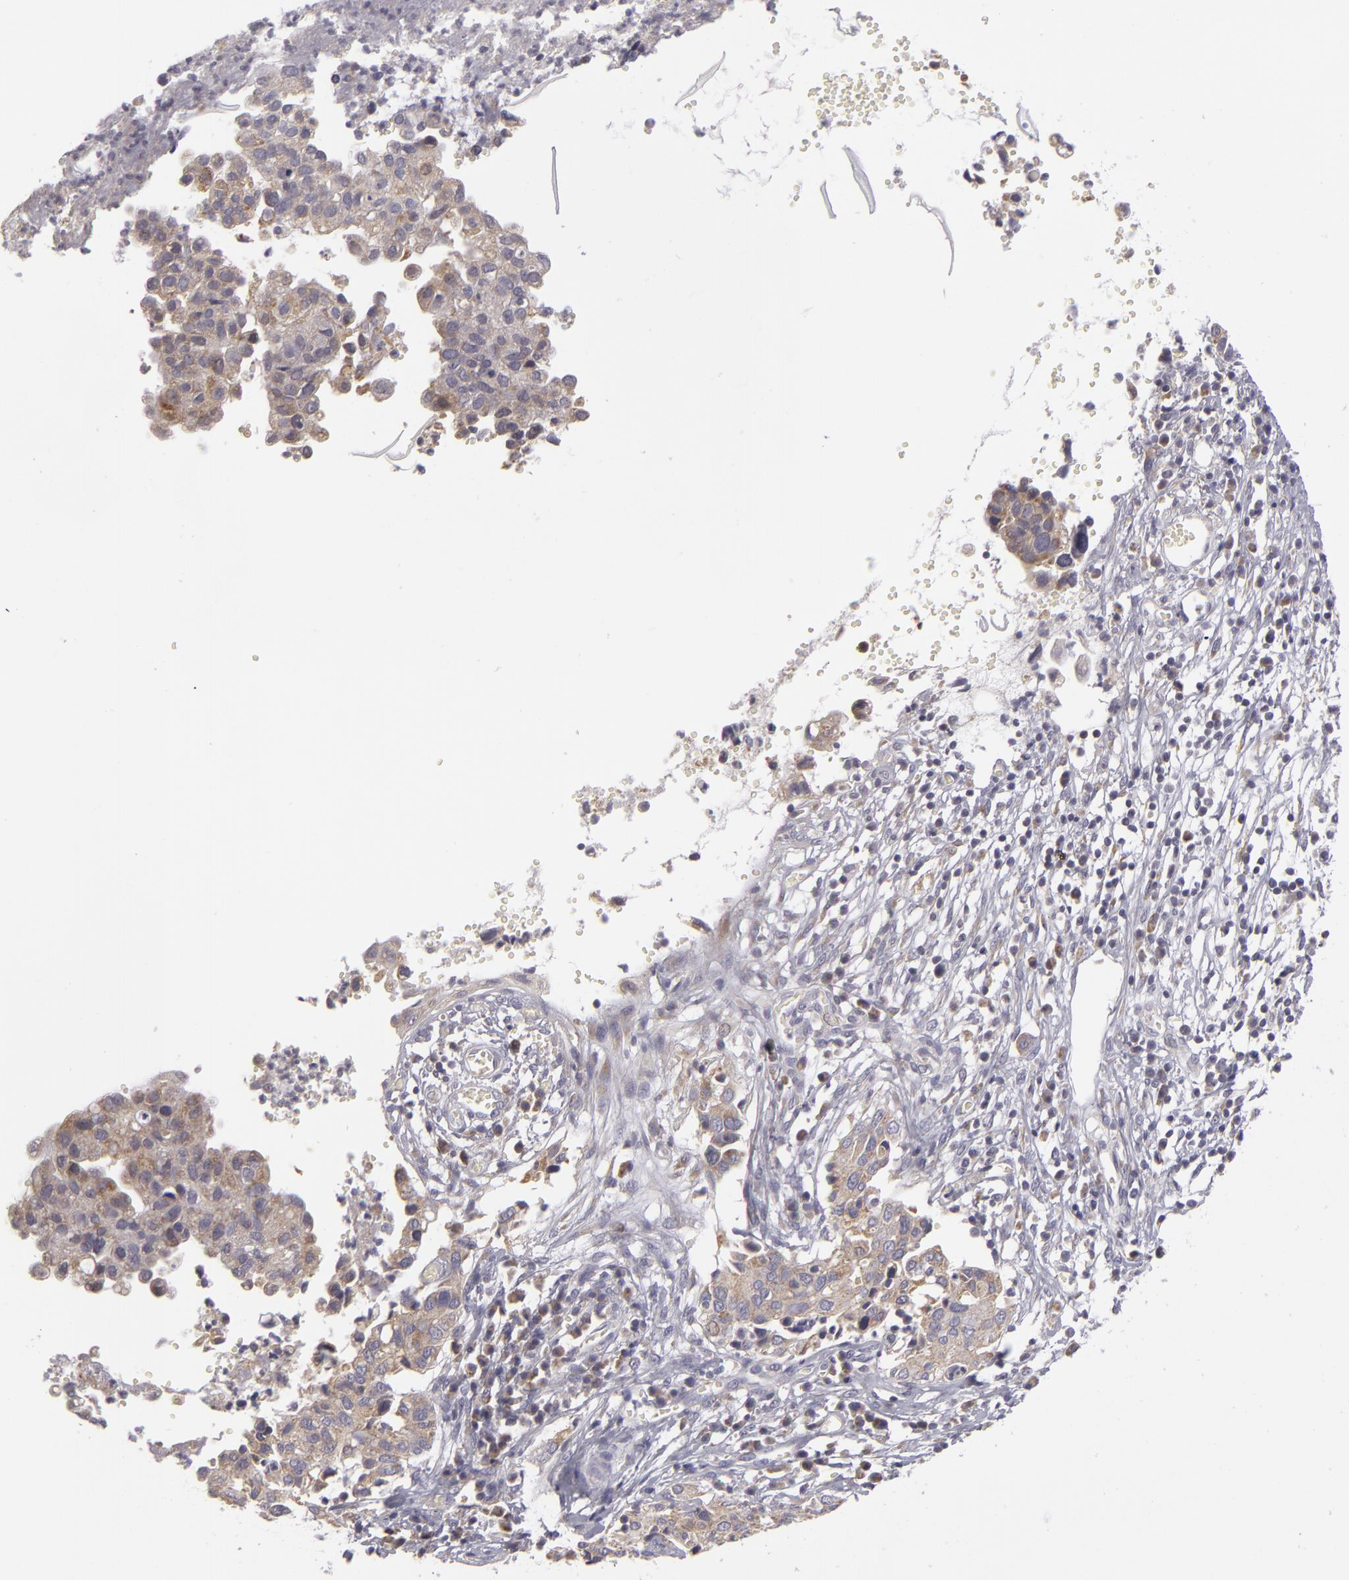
{"staining": {"intensity": "weak", "quantity": "25%-75%", "location": "cytoplasmic/membranous"}, "tissue": "cervical cancer", "cell_type": "Tumor cells", "image_type": "cancer", "snomed": [{"axis": "morphology", "description": "Normal tissue, NOS"}, {"axis": "morphology", "description": "Squamous cell carcinoma, NOS"}, {"axis": "topography", "description": "Cervix"}], "caption": "The image shows a brown stain indicating the presence of a protein in the cytoplasmic/membranous of tumor cells in squamous cell carcinoma (cervical). (Brightfield microscopy of DAB IHC at high magnification).", "gene": "ATP2B3", "patient": {"sex": "female", "age": 45}}